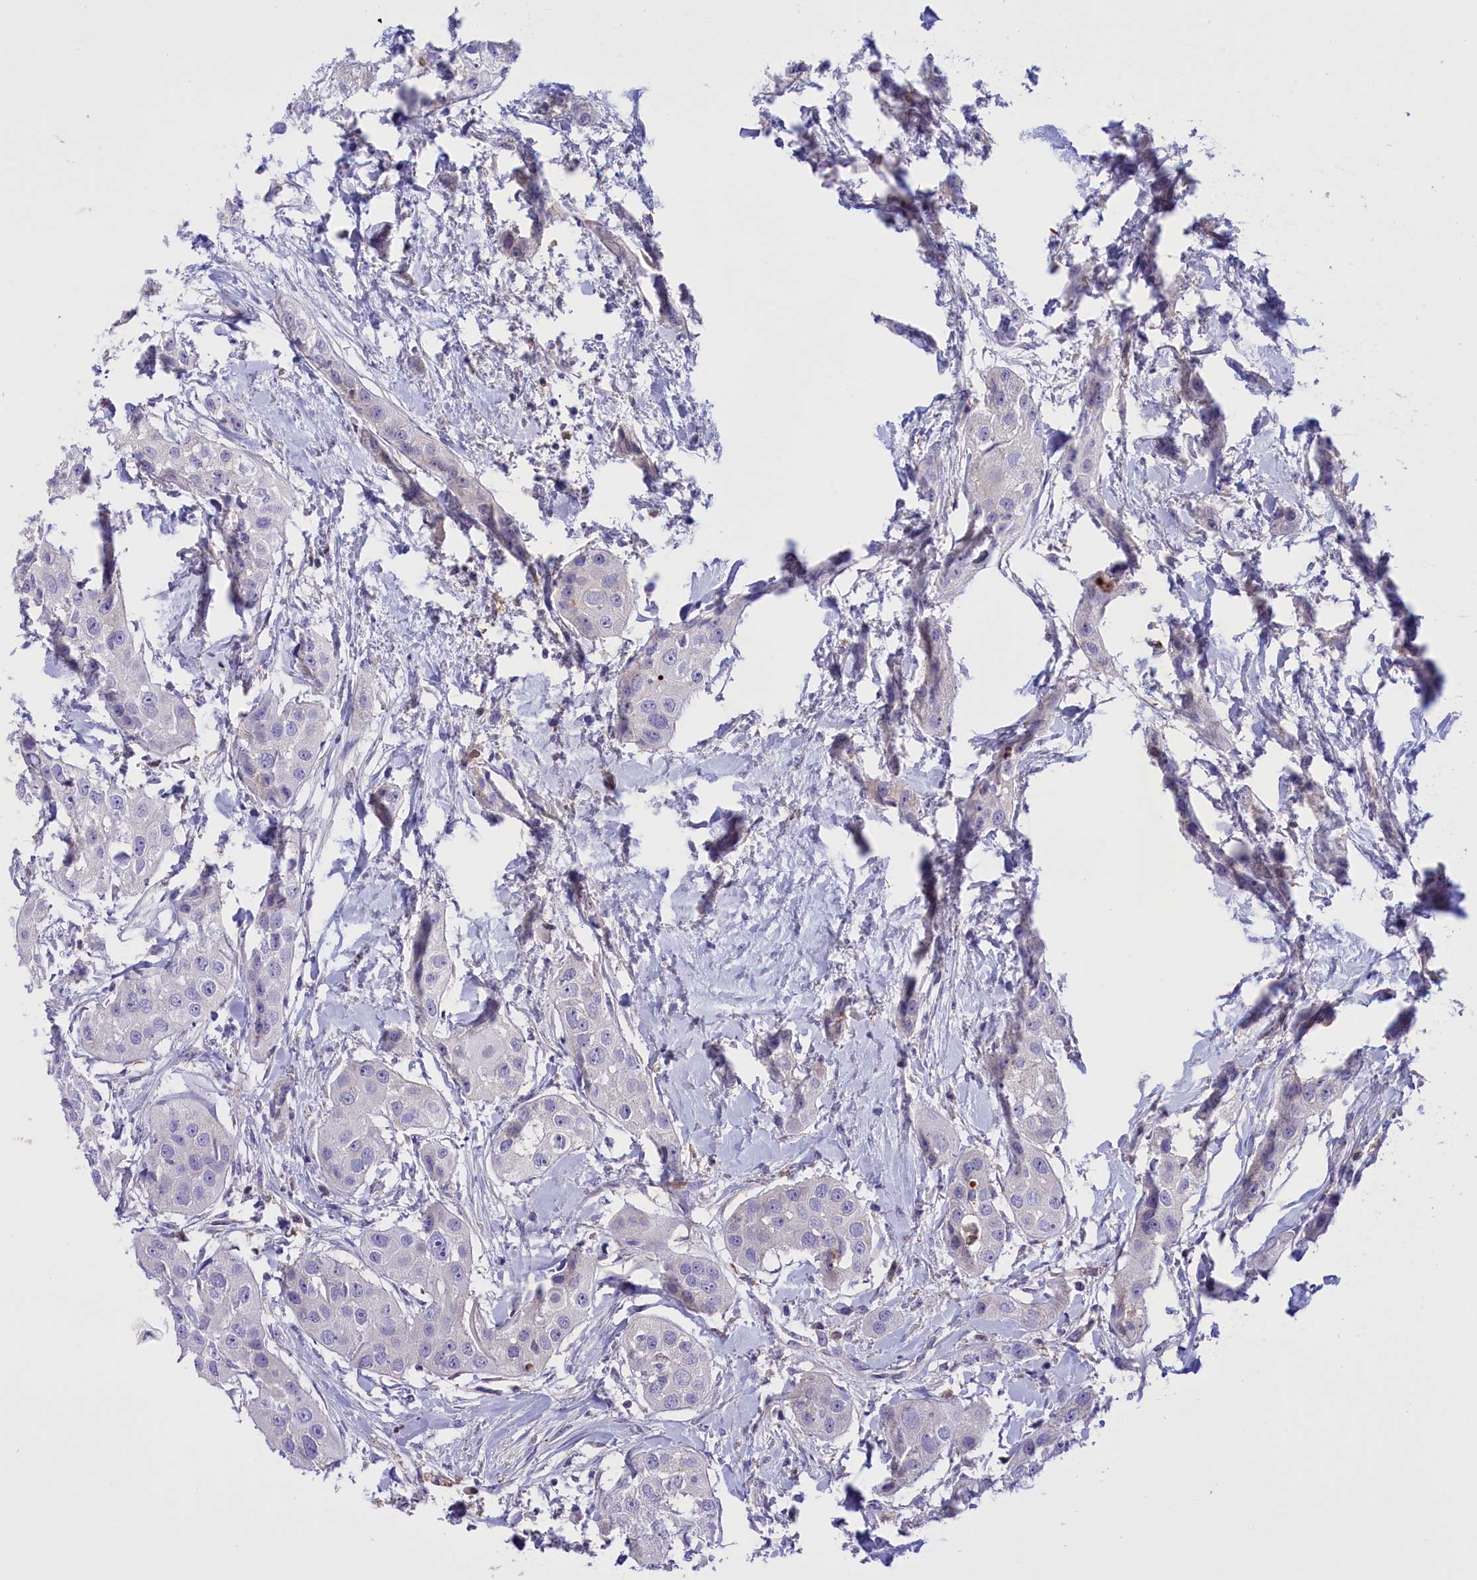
{"staining": {"intensity": "negative", "quantity": "none", "location": "none"}, "tissue": "head and neck cancer", "cell_type": "Tumor cells", "image_type": "cancer", "snomed": [{"axis": "morphology", "description": "Normal tissue, NOS"}, {"axis": "morphology", "description": "Squamous cell carcinoma, NOS"}, {"axis": "topography", "description": "Skeletal muscle"}, {"axis": "topography", "description": "Head-Neck"}], "caption": "Tumor cells are negative for brown protein staining in head and neck cancer. (Stains: DAB IHC with hematoxylin counter stain, Microscopy: brightfield microscopy at high magnification).", "gene": "FAM149B1", "patient": {"sex": "male", "age": 51}}